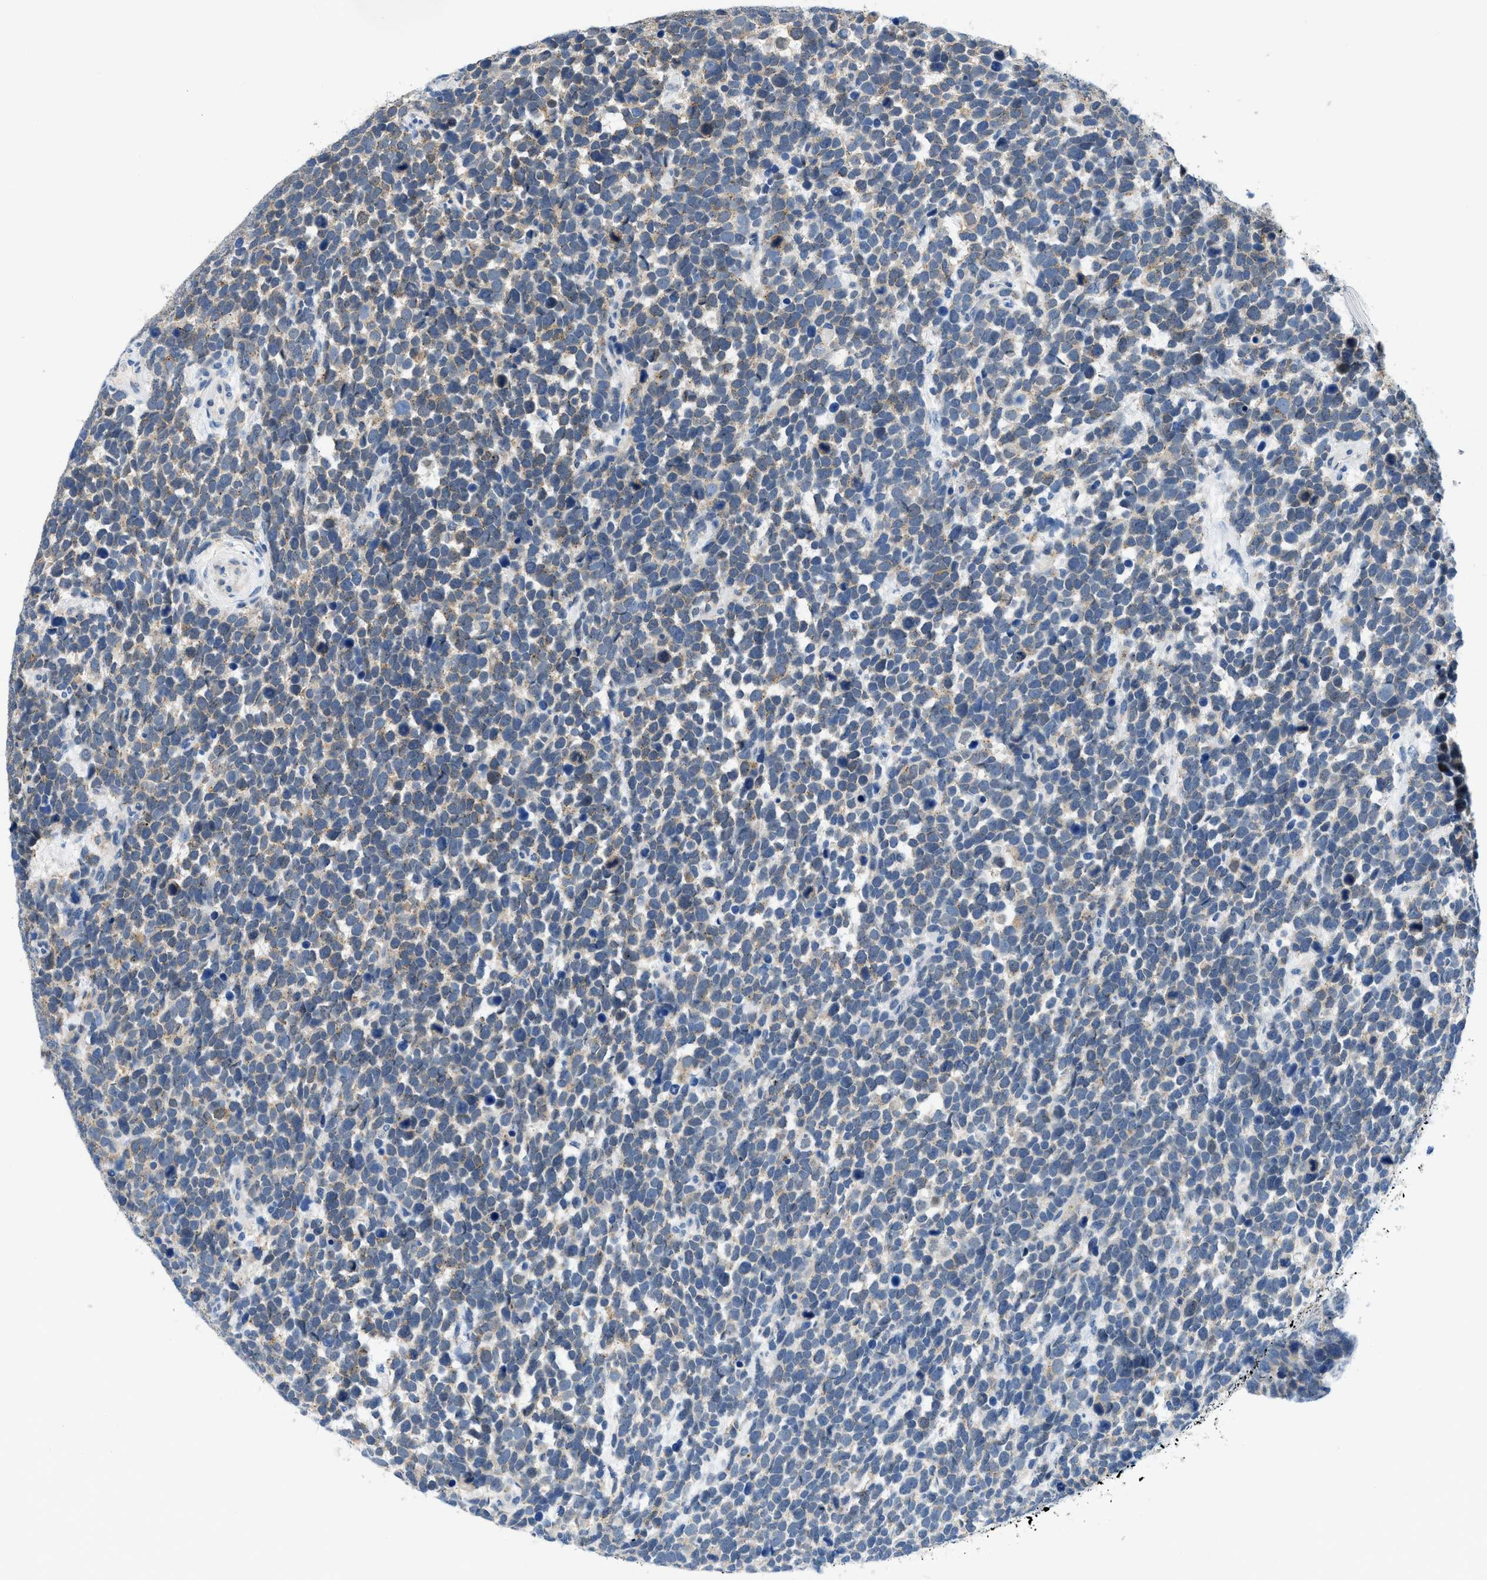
{"staining": {"intensity": "weak", "quantity": "25%-75%", "location": "cytoplasmic/membranous"}, "tissue": "urothelial cancer", "cell_type": "Tumor cells", "image_type": "cancer", "snomed": [{"axis": "morphology", "description": "Urothelial carcinoma, High grade"}, {"axis": "topography", "description": "Urinary bladder"}], "caption": "Immunohistochemistry (IHC) histopathology image of human urothelial cancer stained for a protein (brown), which demonstrates low levels of weak cytoplasmic/membranous staining in approximately 25%-75% of tumor cells.", "gene": "FDCSP", "patient": {"sex": "female", "age": 82}}